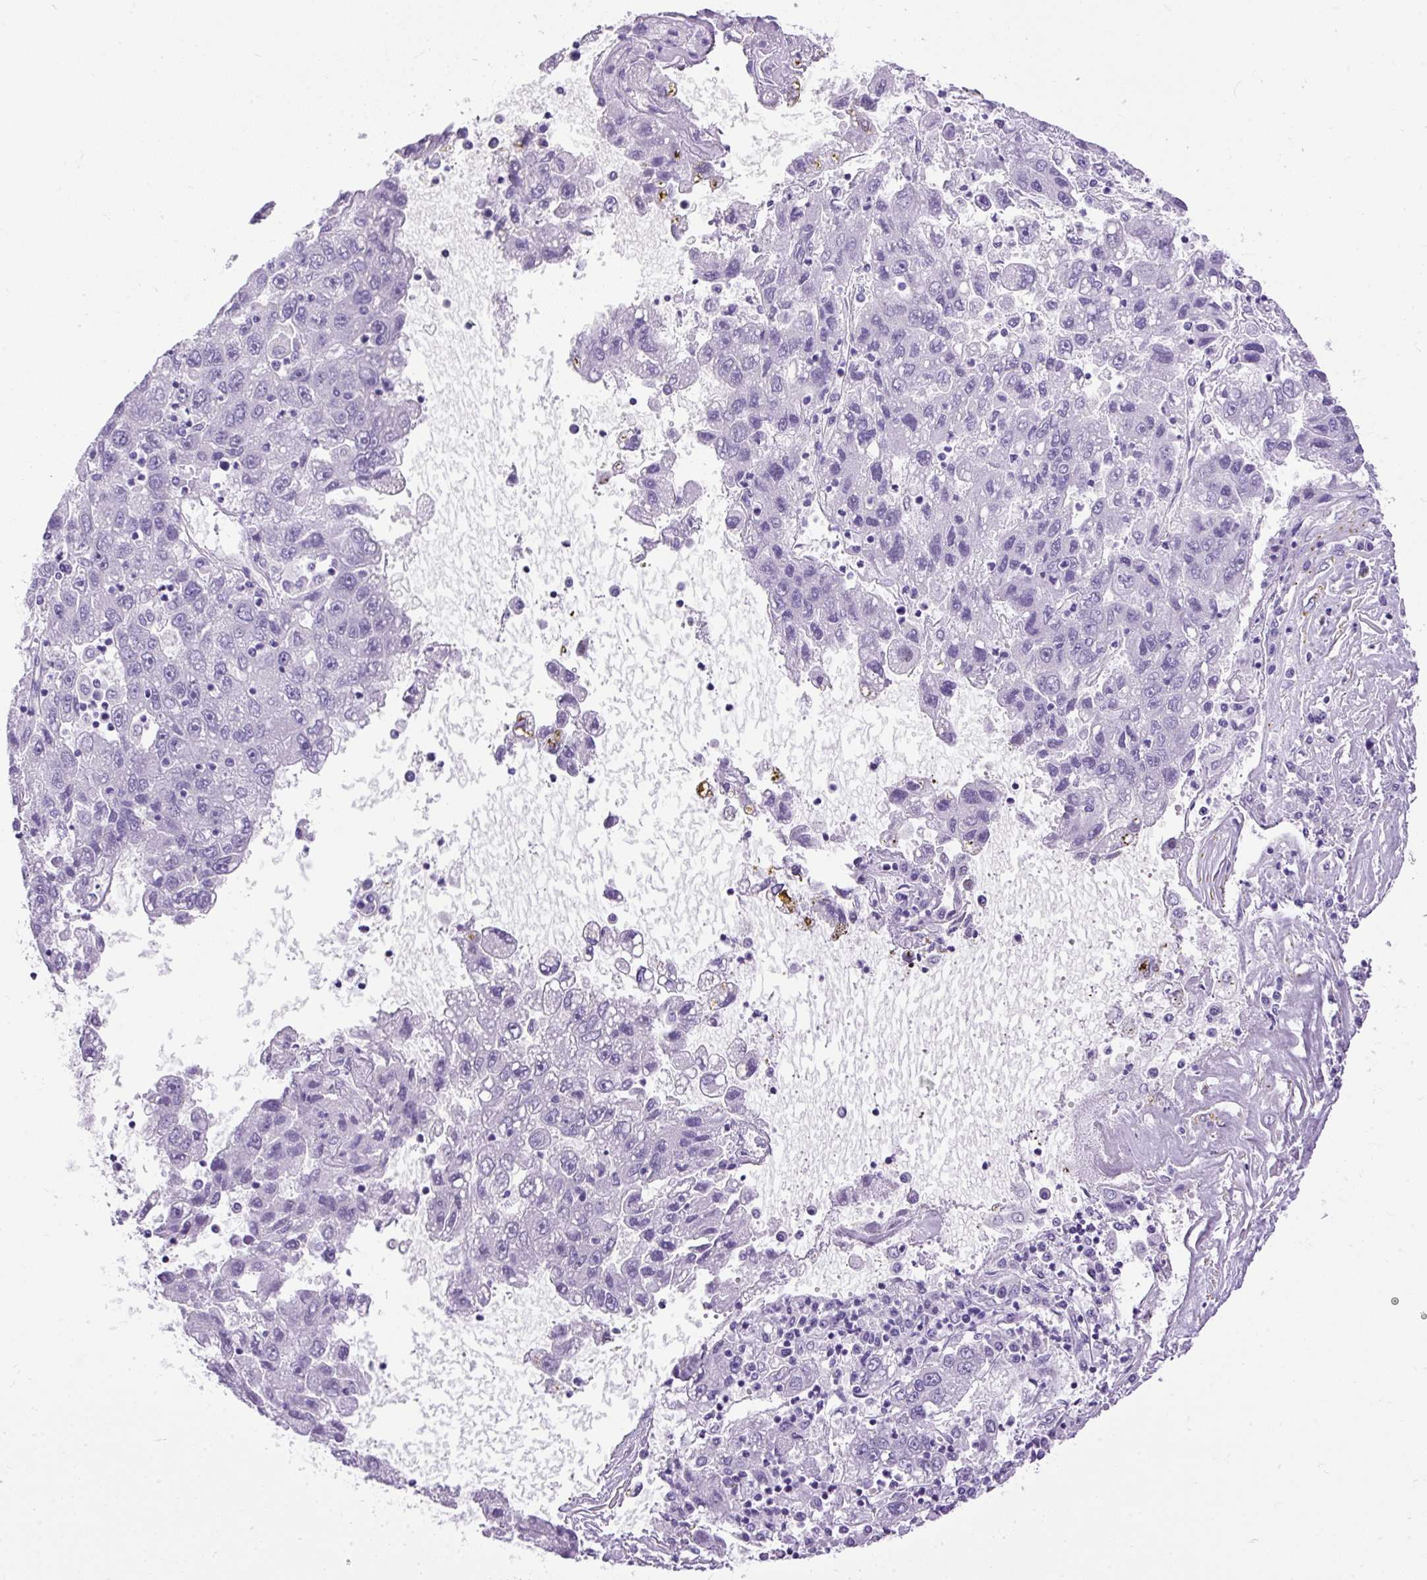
{"staining": {"intensity": "negative", "quantity": "none", "location": "none"}, "tissue": "liver cancer", "cell_type": "Tumor cells", "image_type": "cancer", "snomed": [{"axis": "morphology", "description": "Carcinoma, Hepatocellular, NOS"}, {"axis": "topography", "description": "Liver"}], "caption": "There is no significant expression in tumor cells of liver cancer.", "gene": "UPP1", "patient": {"sex": "male", "age": 49}}